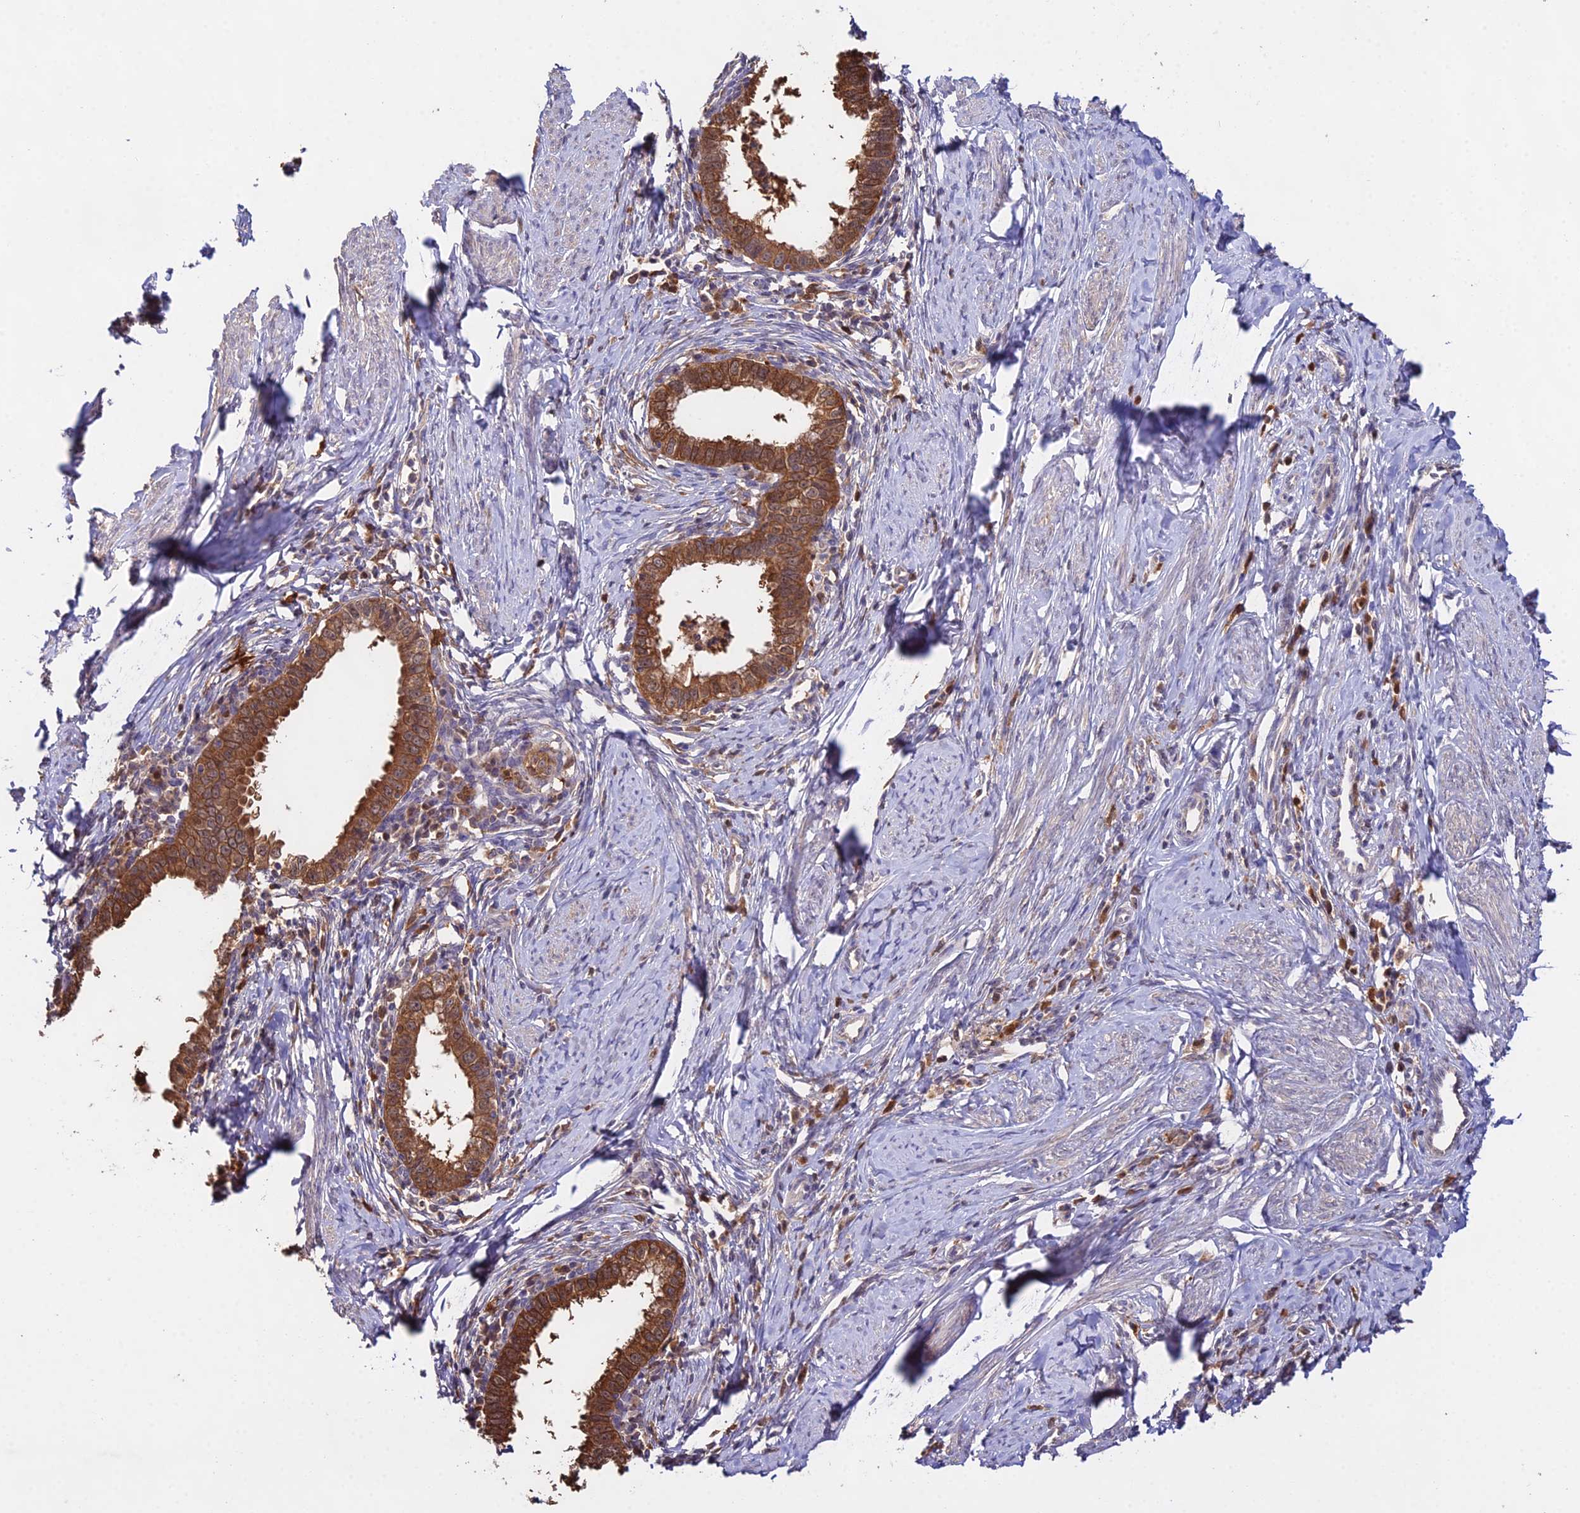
{"staining": {"intensity": "strong", "quantity": ">75%", "location": "cytoplasmic/membranous"}, "tissue": "cervical cancer", "cell_type": "Tumor cells", "image_type": "cancer", "snomed": [{"axis": "morphology", "description": "Adenocarcinoma, NOS"}, {"axis": "topography", "description": "Cervix"}], "caption": "Human cervical cancer (adenocarcinoma) stained with a protein marker reveals strong staining in tumor cells.", "gene": "FBP1", "patient": {"sex": "female", "age": 36}}